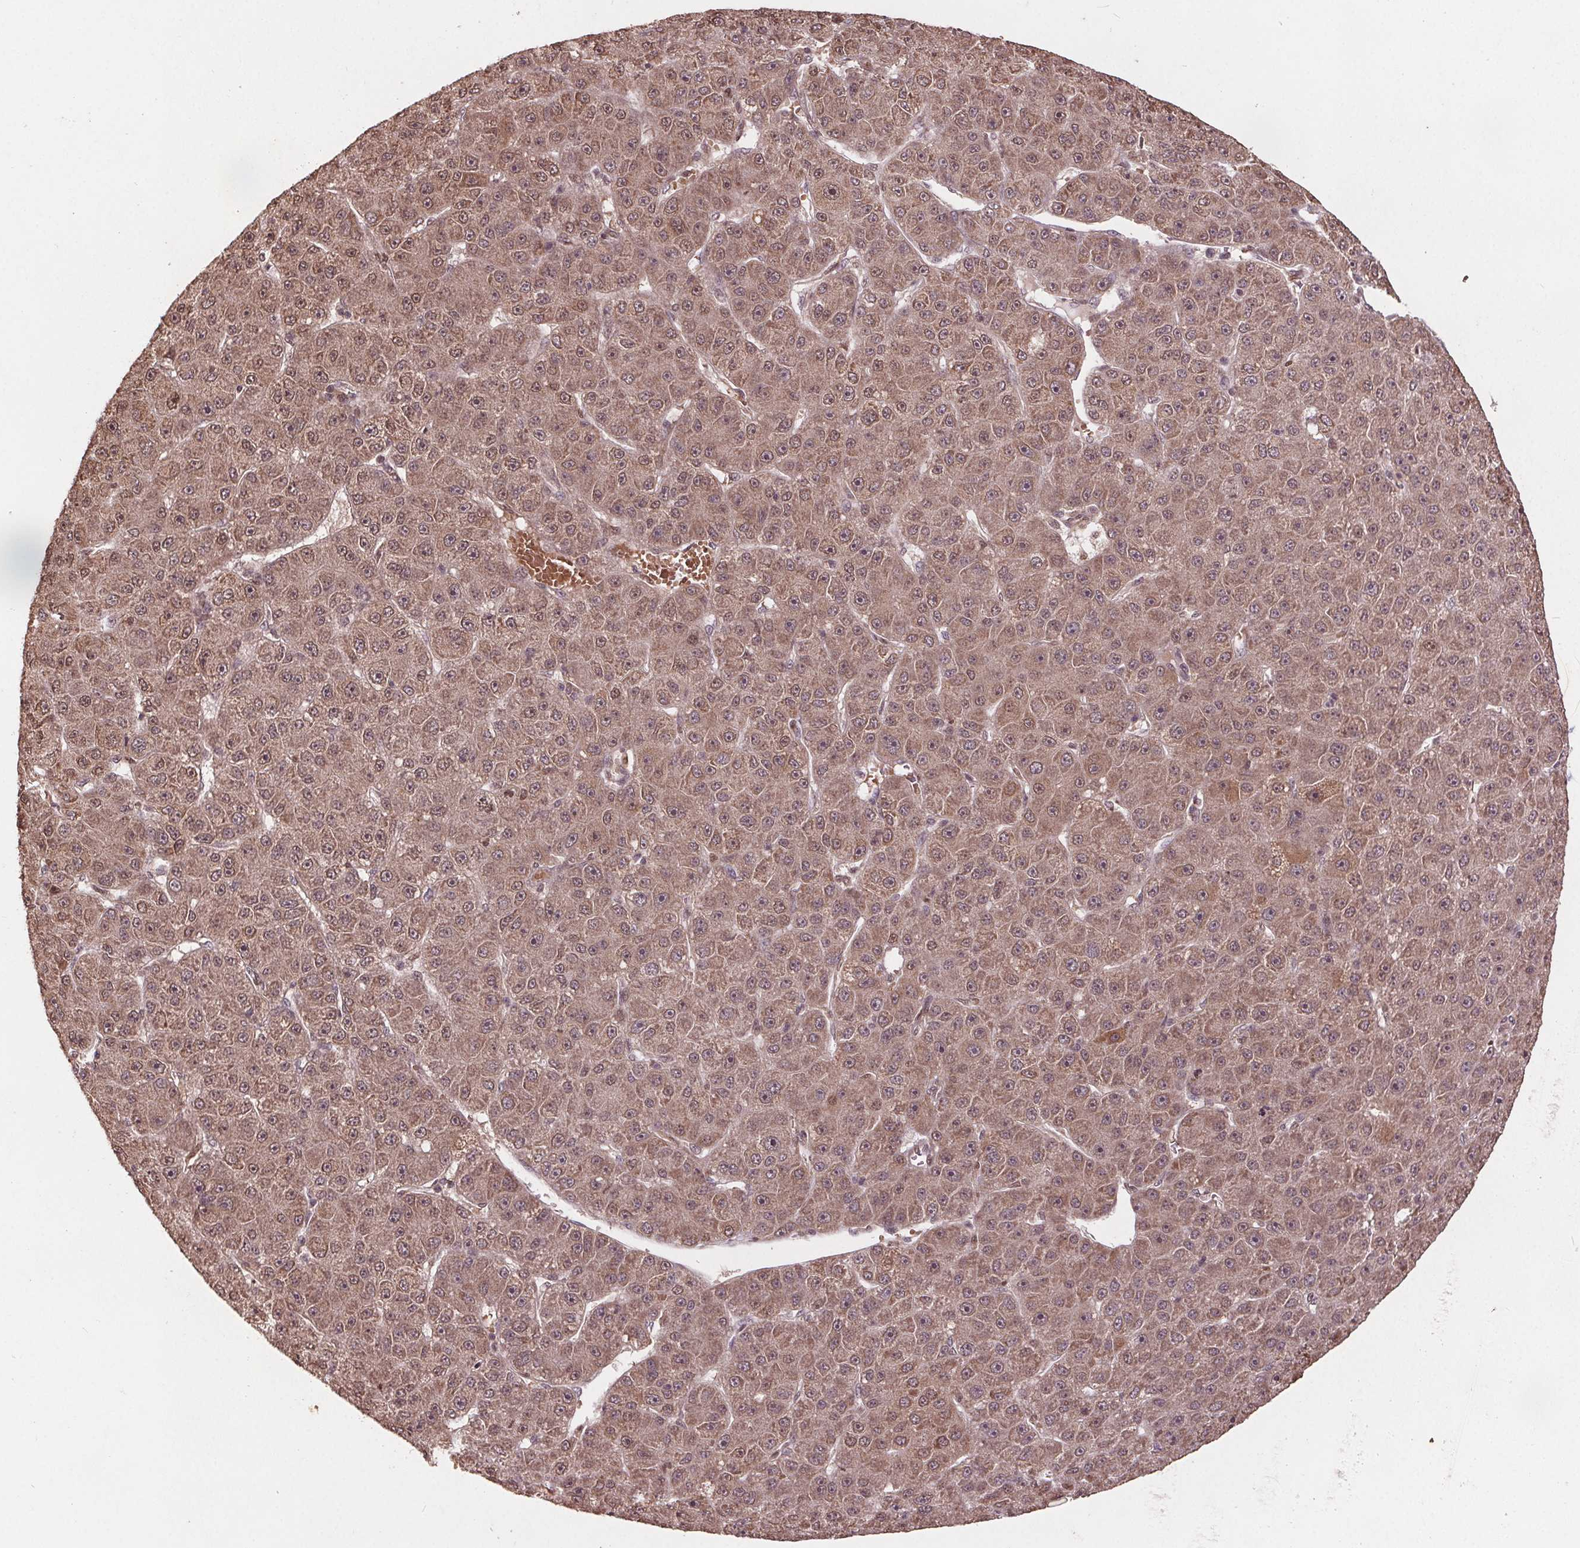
{"staining": {"intensity": "weak", "quantity": ">75%", "location": "cytoplasmic/membranous,nuclear"}, "tissue": "liver cancer", "cell_type": "Tumor cells", "image_type": "cancer", "snomed": [{"axis": "morphology", "description": "Carcinoma, Hepatocellular, NOS"}, {"axis": "topography", "description": "Liver"}], "caption": "Immunohistochemical staining of liver cancer shows low levels of weak cytoplasmic/membranous and nuclear staining in about >75% of tumor cells.", "gene": "HIF1AN", "patient": {"sex": "male", "age": 67}}